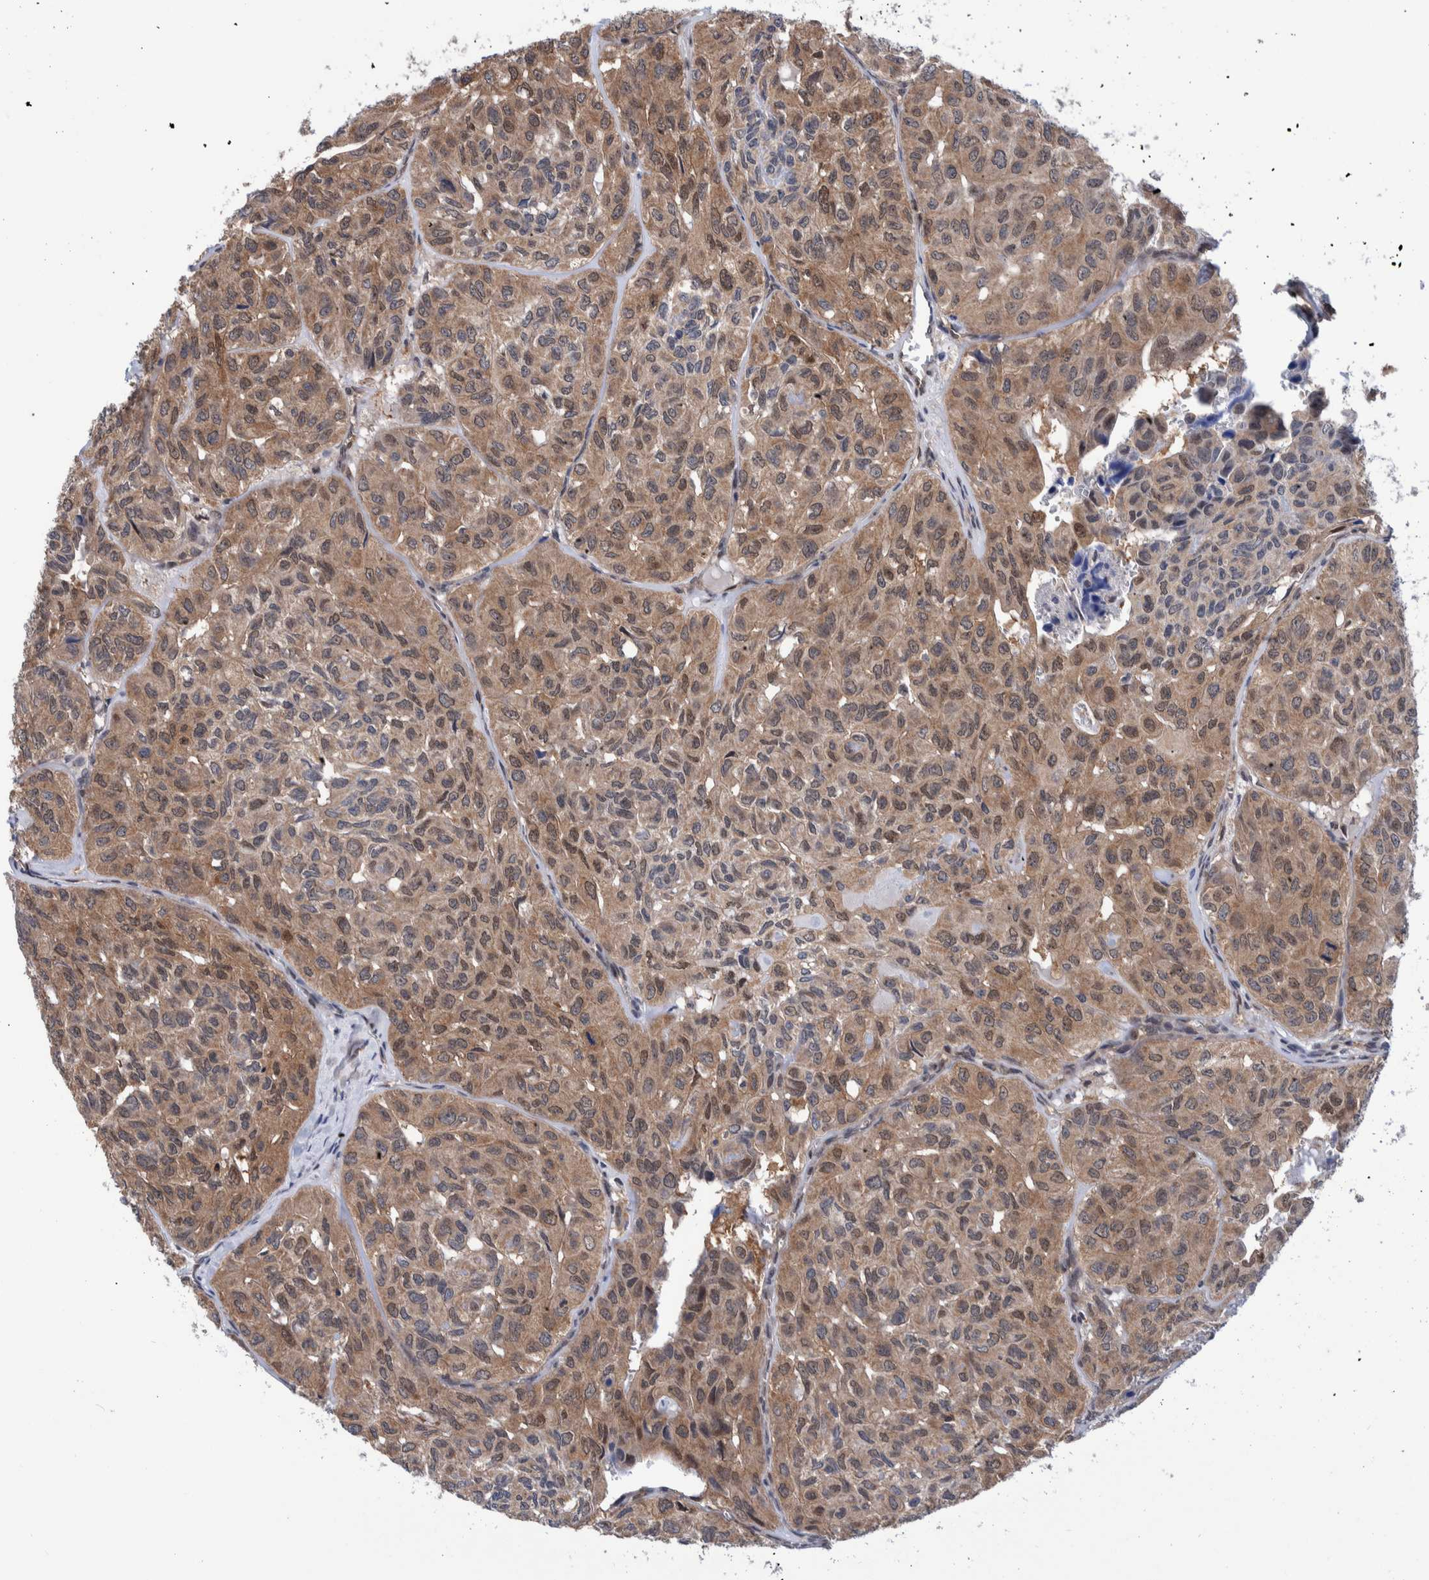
{"staining": {"intensity": "moderate", "quantity": ">75%", "location": "cytoplasmic/membranous"}, "tissue": "head and neck cancer", "cell_type": "Tumor cells", "image_type": "cancer", "snomed": [{"axis": "morphology", "description": "Adenocarcinoma, NOS"}, {"axis": "topography", "description": "Salivary gland, NOS"}, {"axis": "topography", "description": "Head-Neck"}], "caption": "Immunohistochemistry (DAB (3,3'-diaminobenzidine)) staining of human adenocarcinoma (head and neck) exhibits moderate cytoplasmic/membranous protein staining in approximately >75% of tumor cells. Nuclei are stained in blue.", "gene": "PFAS", "patient": {"sex": "female", "age": 76}}